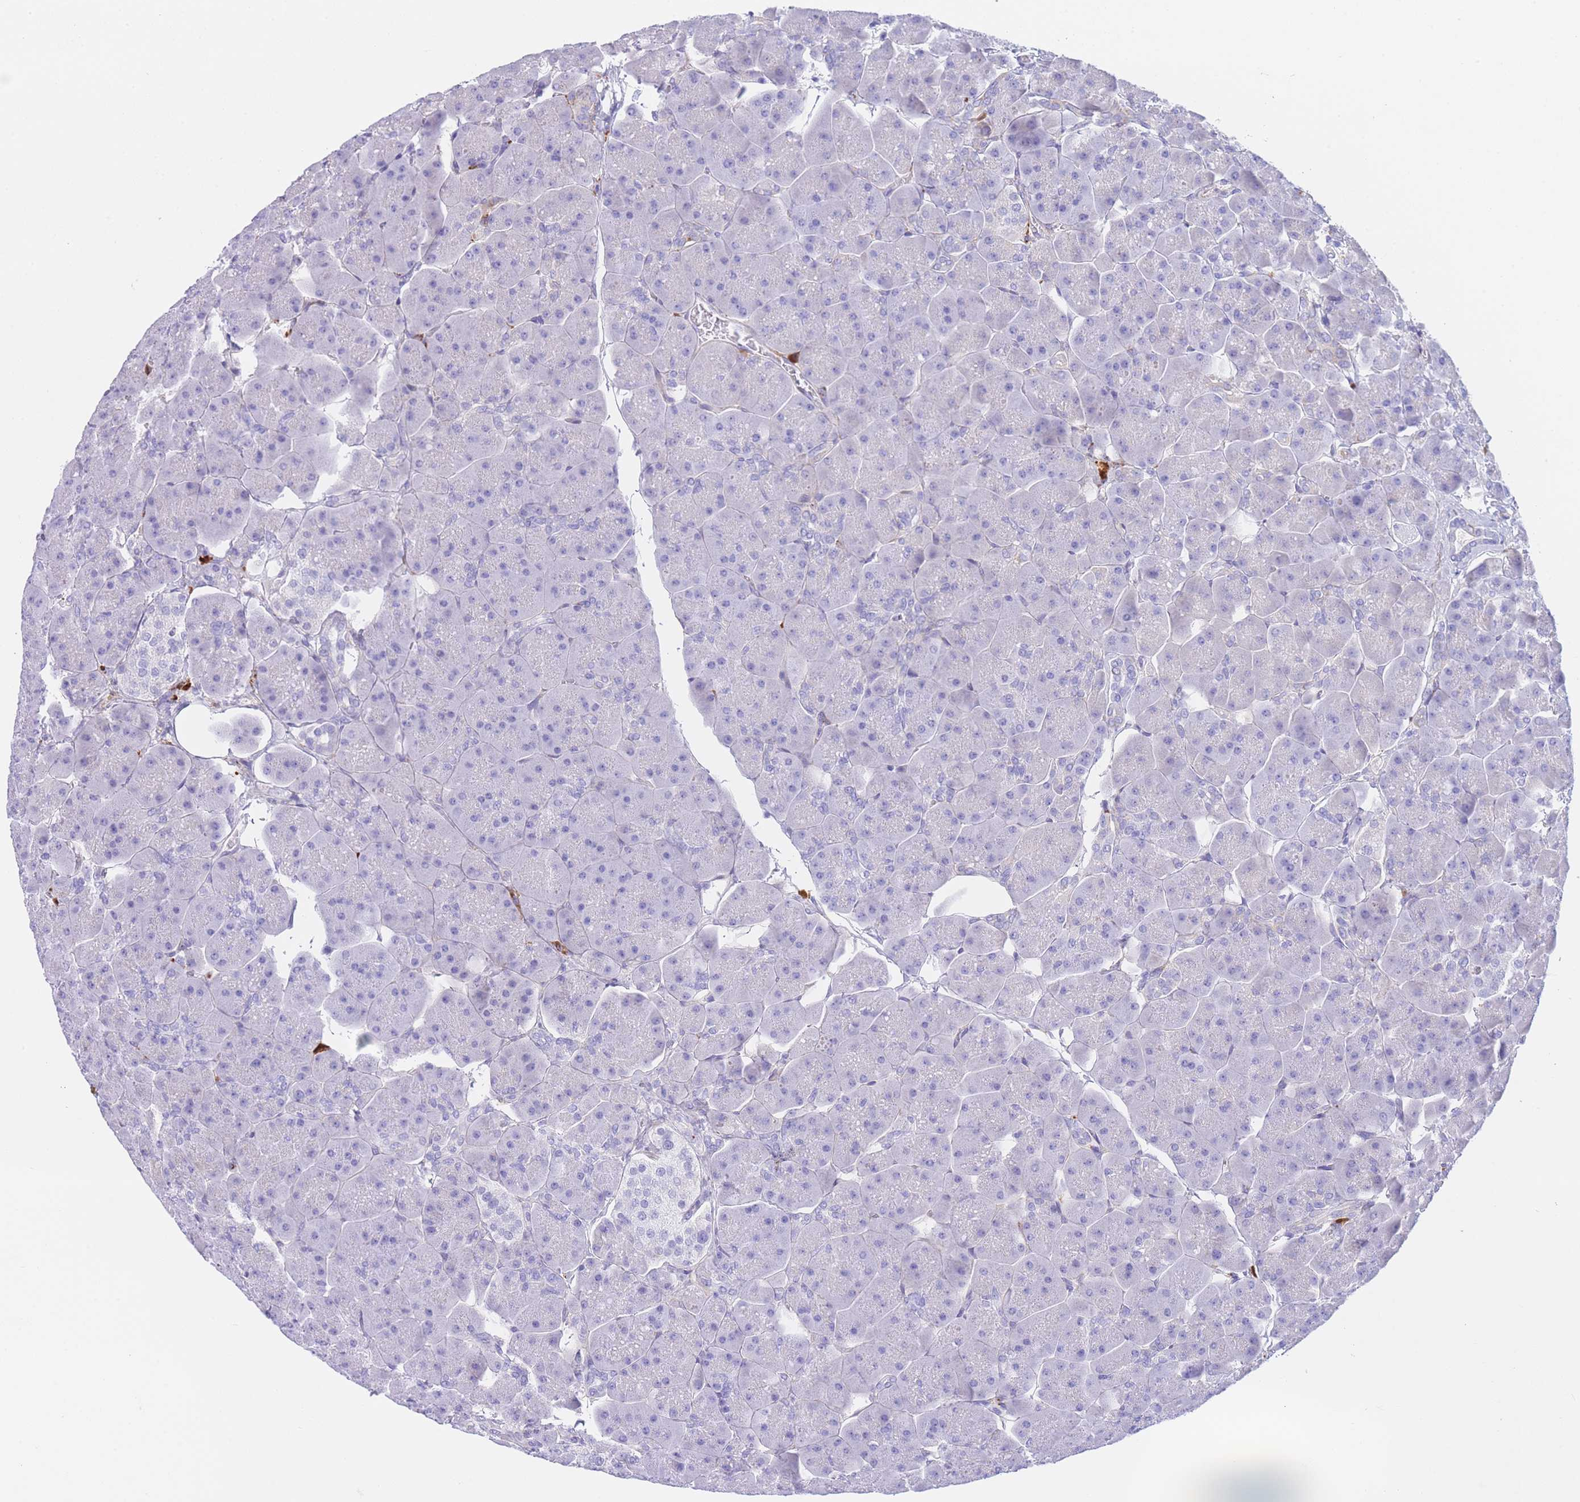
{"staining": {"intensity": "negative", "quantity": "none", "location": "none"}, "tissue": "pancreas", "cell_type": "Exocrine glandular cells", "image_type": "normal", "snomed": [{"axis": "morphology", "description": "Normal tissue, NOS"}, {"axis": "topography", "description": "Pancreas"}], "caption": "The histopathology image demonstrates no significant positivity in exocrine glandular cells of pancreas. (DAB IHC, high magnification).", "gene": "PLBD1", "patient": {"sex": "male", "age": 66}}